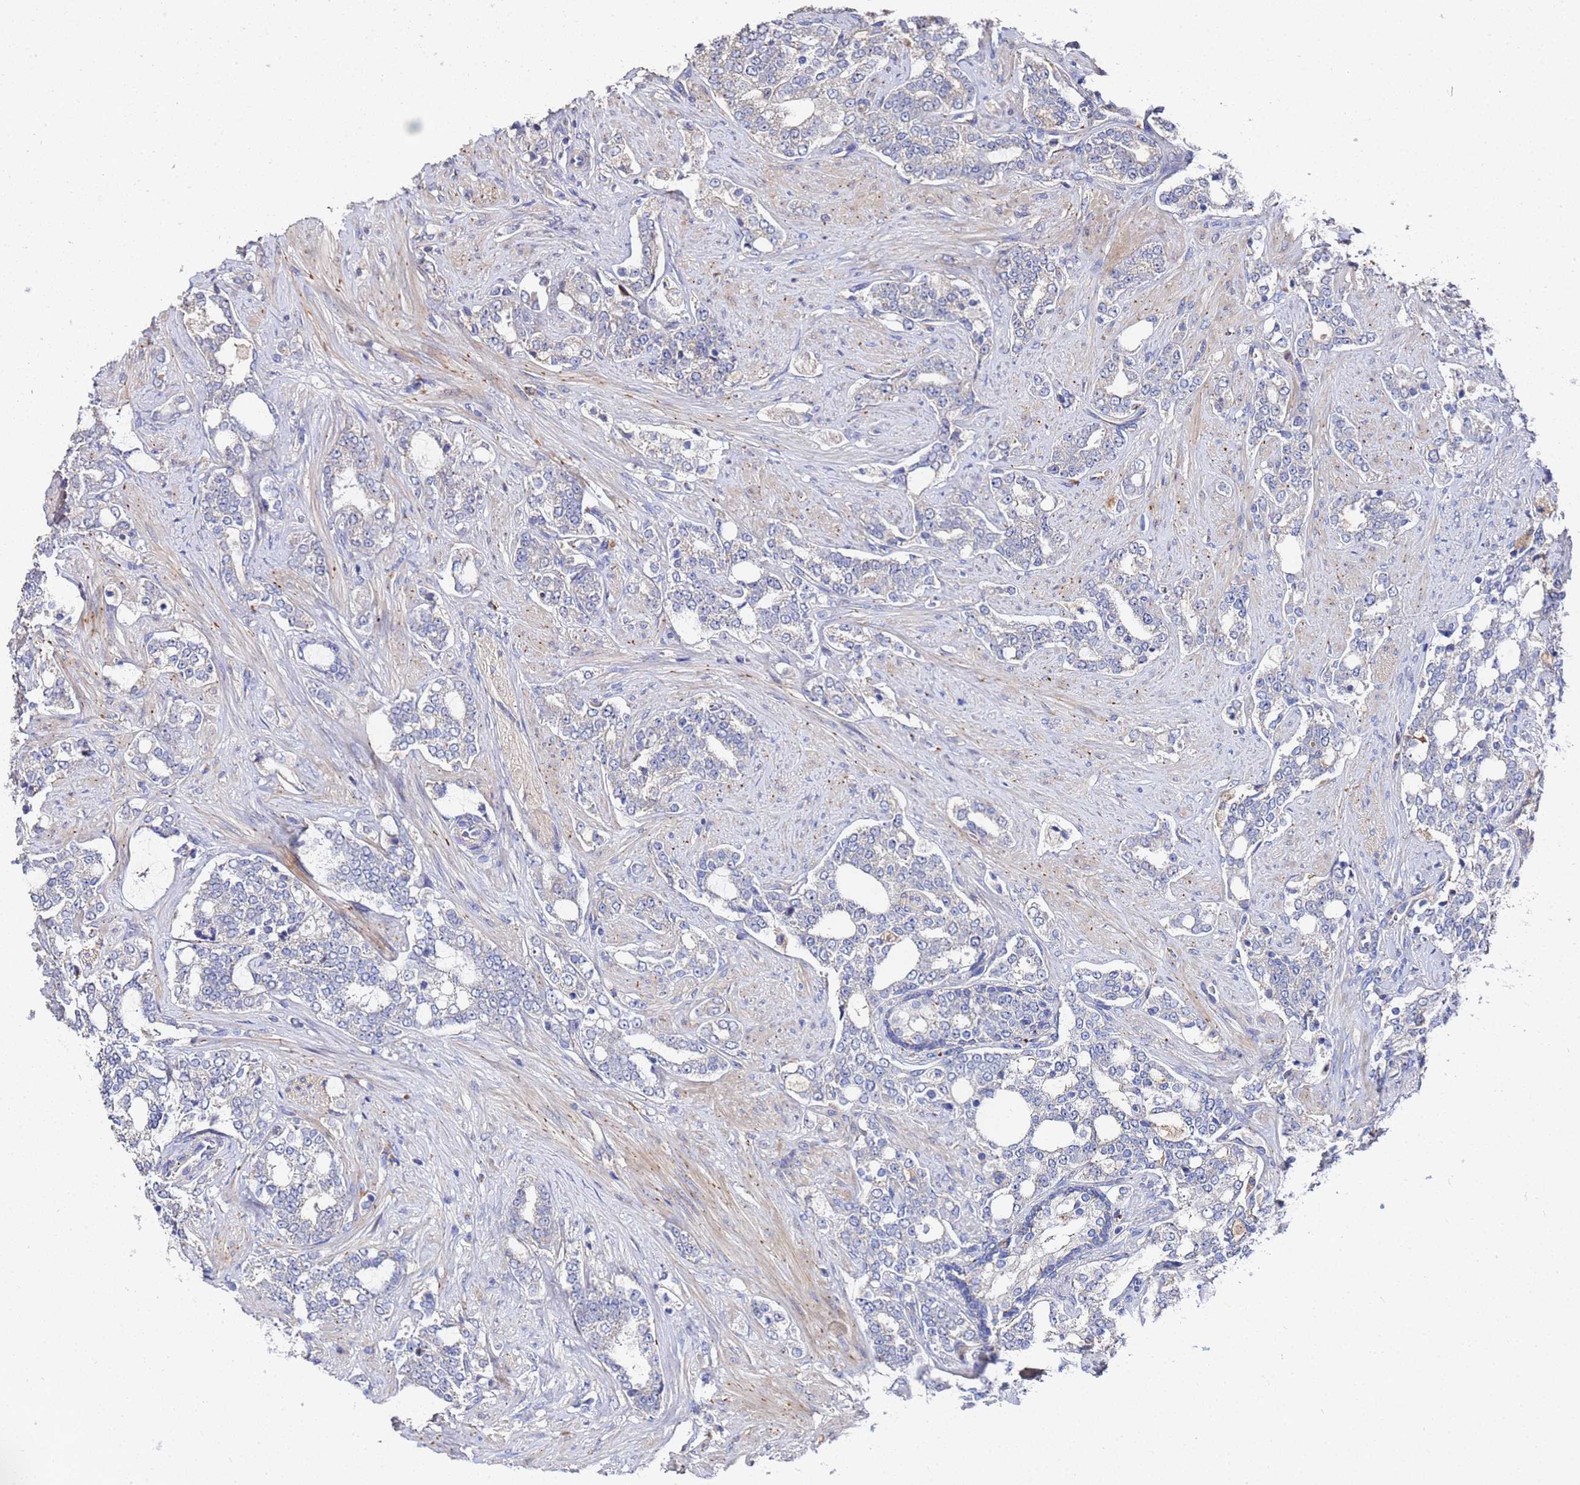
{"staining": {"intensity": "negative", "quantity": "none", "location": "none"}, "tissue": "prostate cancer", "cell_type": "Tumor cells", "image_type": "cancer", "snomed": [{"axis": "morphology", "description": "Adenocarcinoma, High grade"}, {"axis": "topography", "description": "Prostate"}], "caption": "Protein analysis of prostate cancer (high-grade adenocarcinoma) shows no significant expression in tumor cells.", "gene": "TCP10L", "patient": {"sex": "male", "age": 64}}